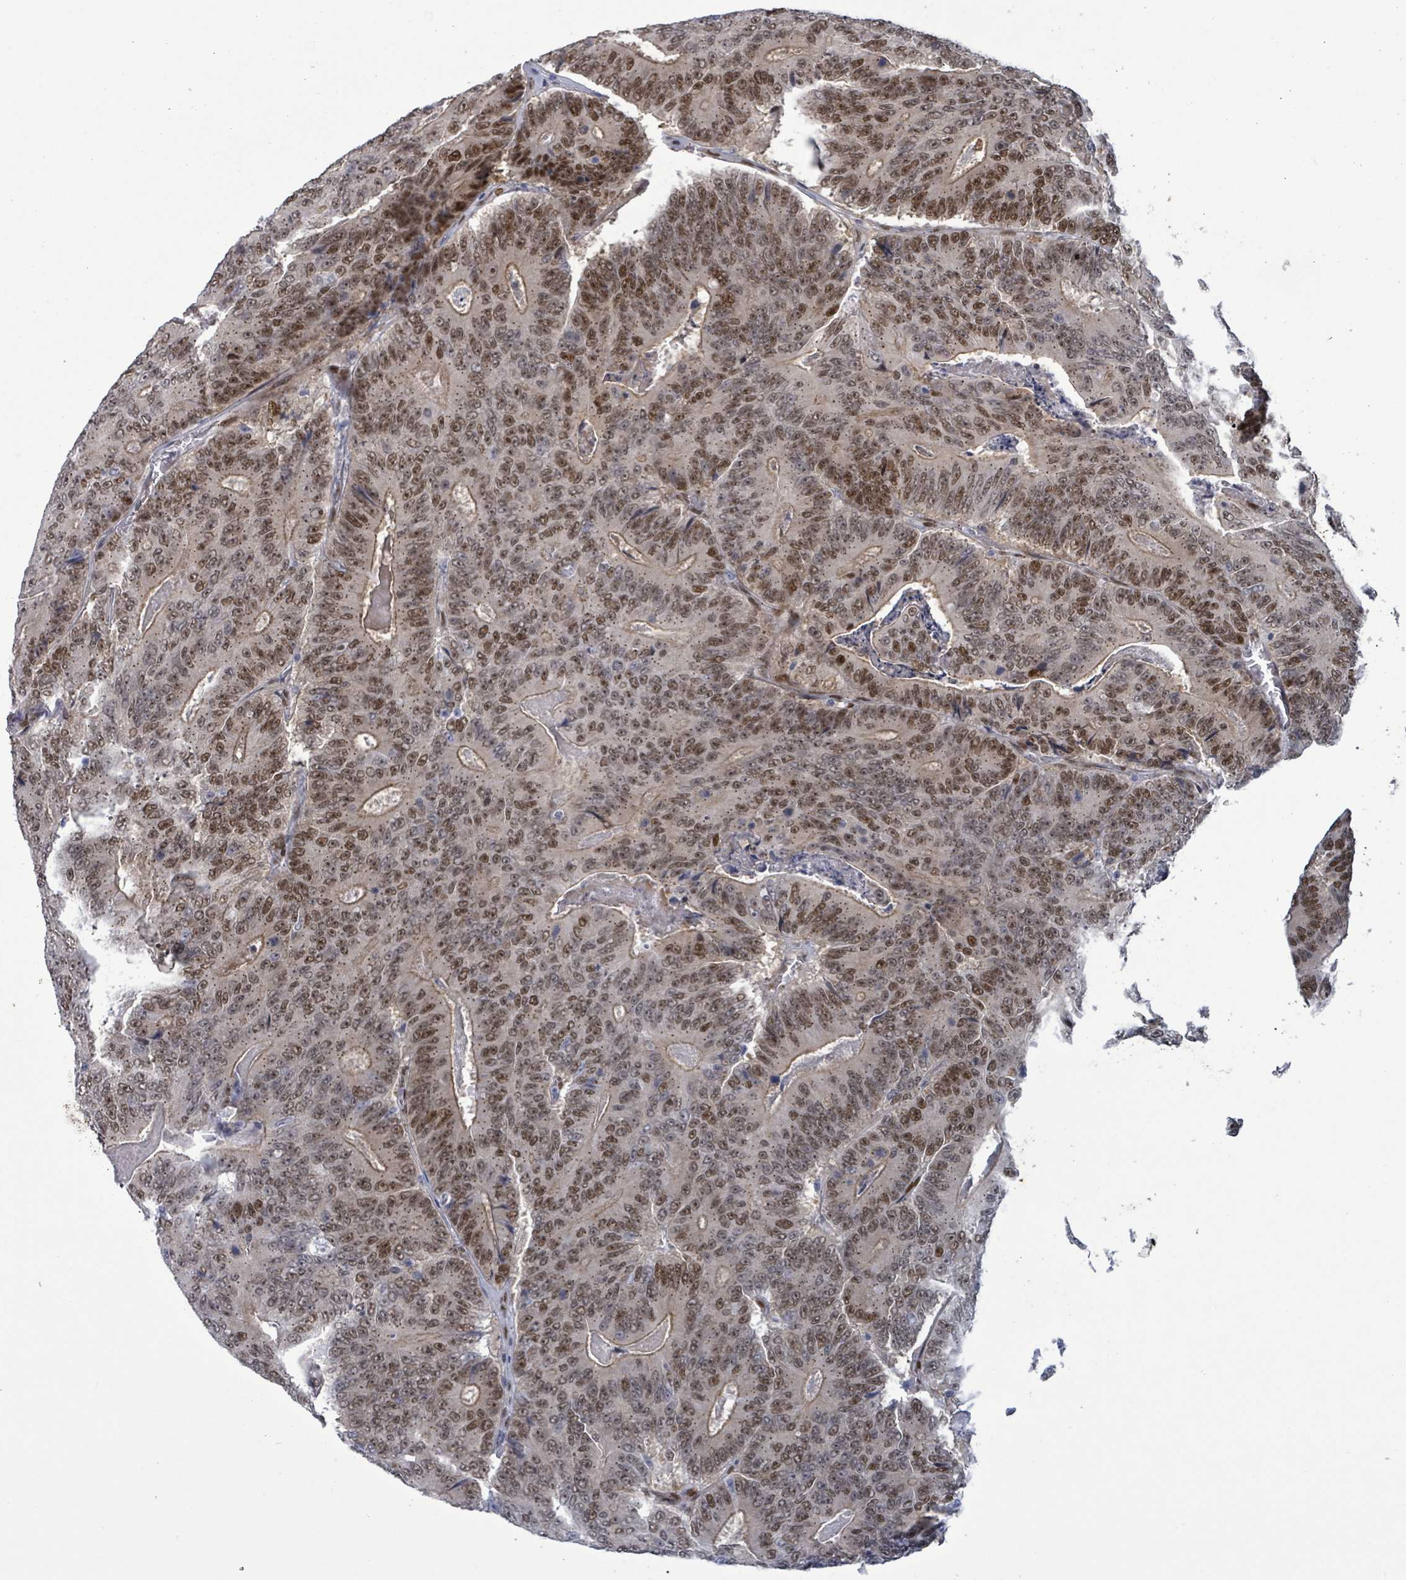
{"staining": {"intensity": "moderate", "quantity": ">75%", "location": "nuclear"}, "tissue": "colorectal cancer", "cell_type": "Tumor cells", "image_type": "cancer", "snomed": [{"axis": "morphology", "description": "Adenocarcinoma, NOS"}, {"axis": "topography", "description": "Colon"}], "caption": "IHC micrograph of colorectal adenocarcinoma stained for a protein (brown), which reveals medium levels of moderate nuclear expression in about >75% of tumor cells.", "gene": "TUSC1", "patient": {"sex": "male", "age": 83}}